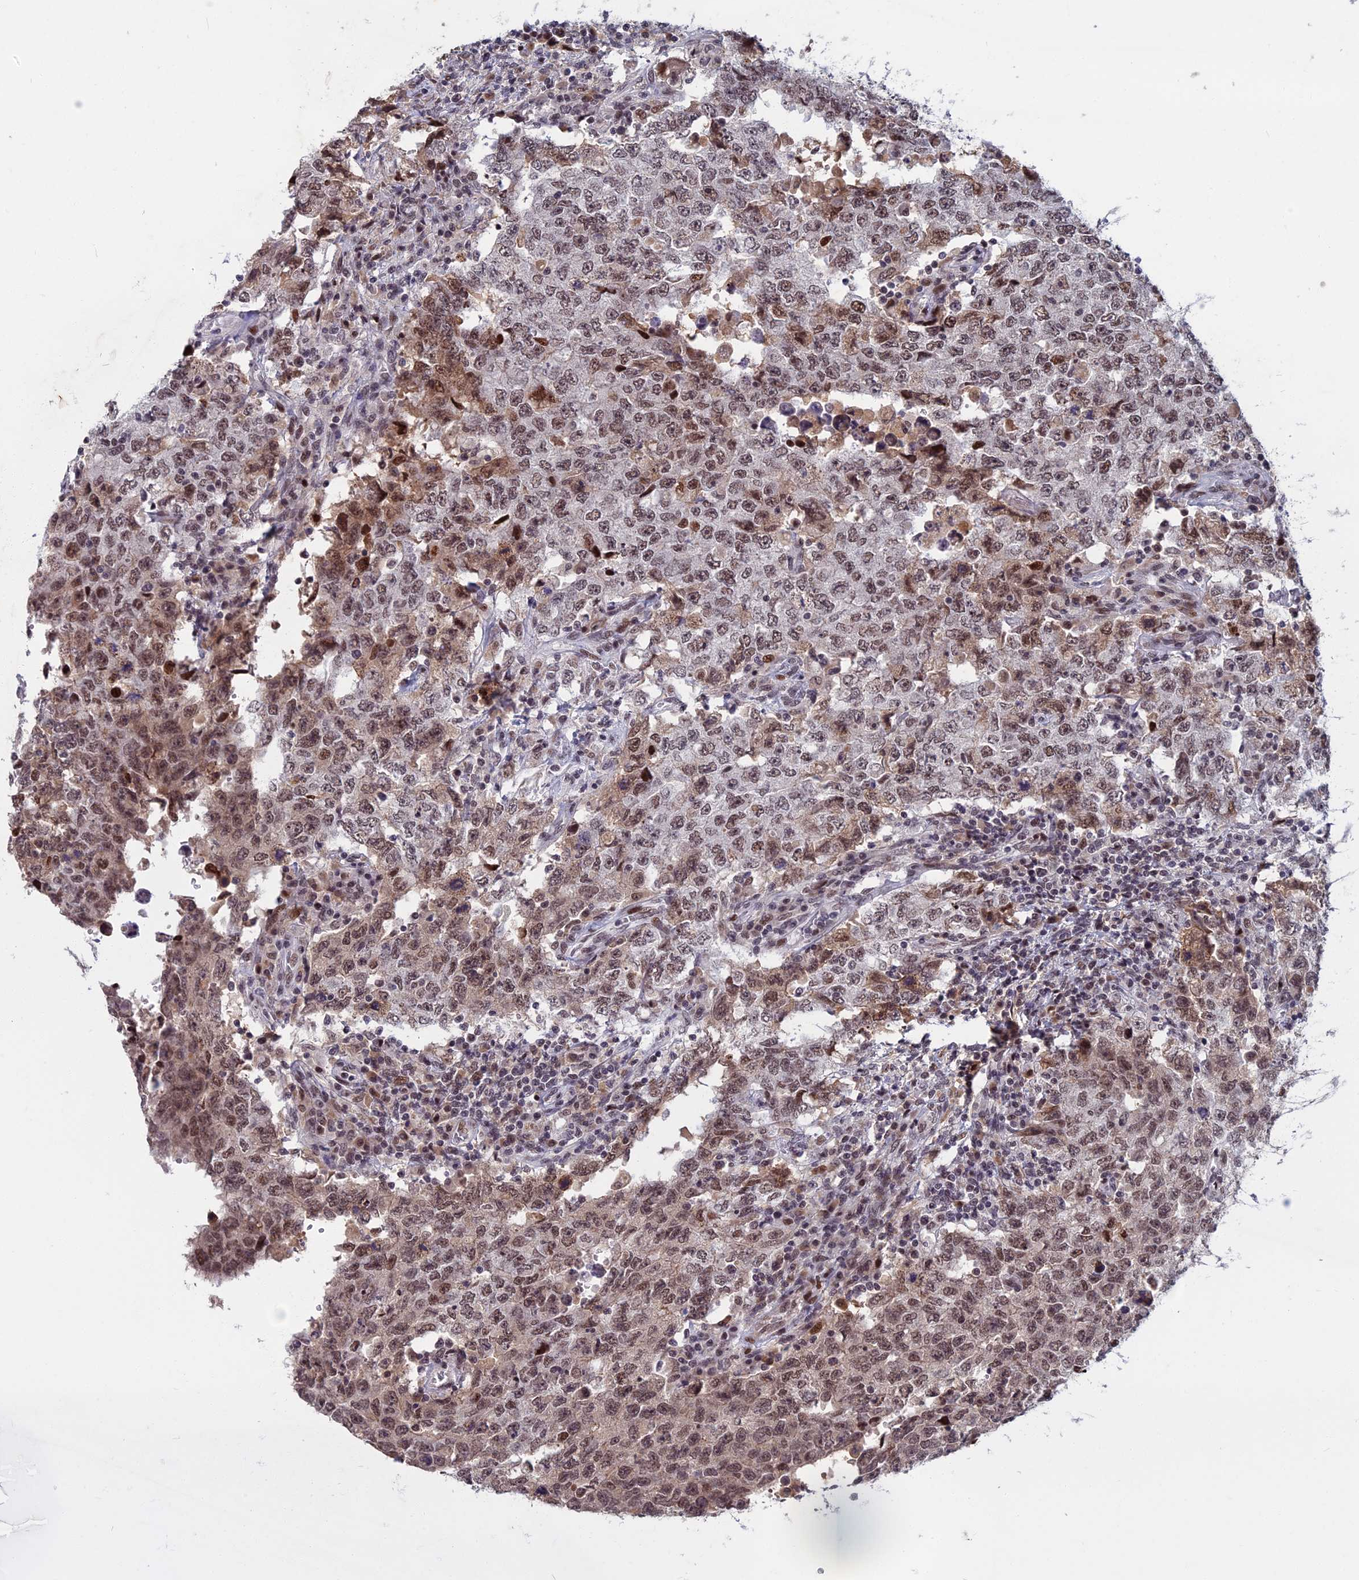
{"staining": {"intensity": "moderate", "quantity": ">75%", "location": "nuclear"}, "tissue": "testis cancer", "cell_type": "Tumor cells", "image_type": "cancer", "snomed": [{"axis": "morphology", "description": "Carcinoma, Embryonal, NOS"}, {"axis": "topography", "description": "Testis"}], "caption": "Protein expression analysis of testis embryonal carcinoma demonstrates moderate nuclear staining in about >75% of tumor cells.", "gene": "CDC7", "patient": {"sex": "male", "age": 26}}